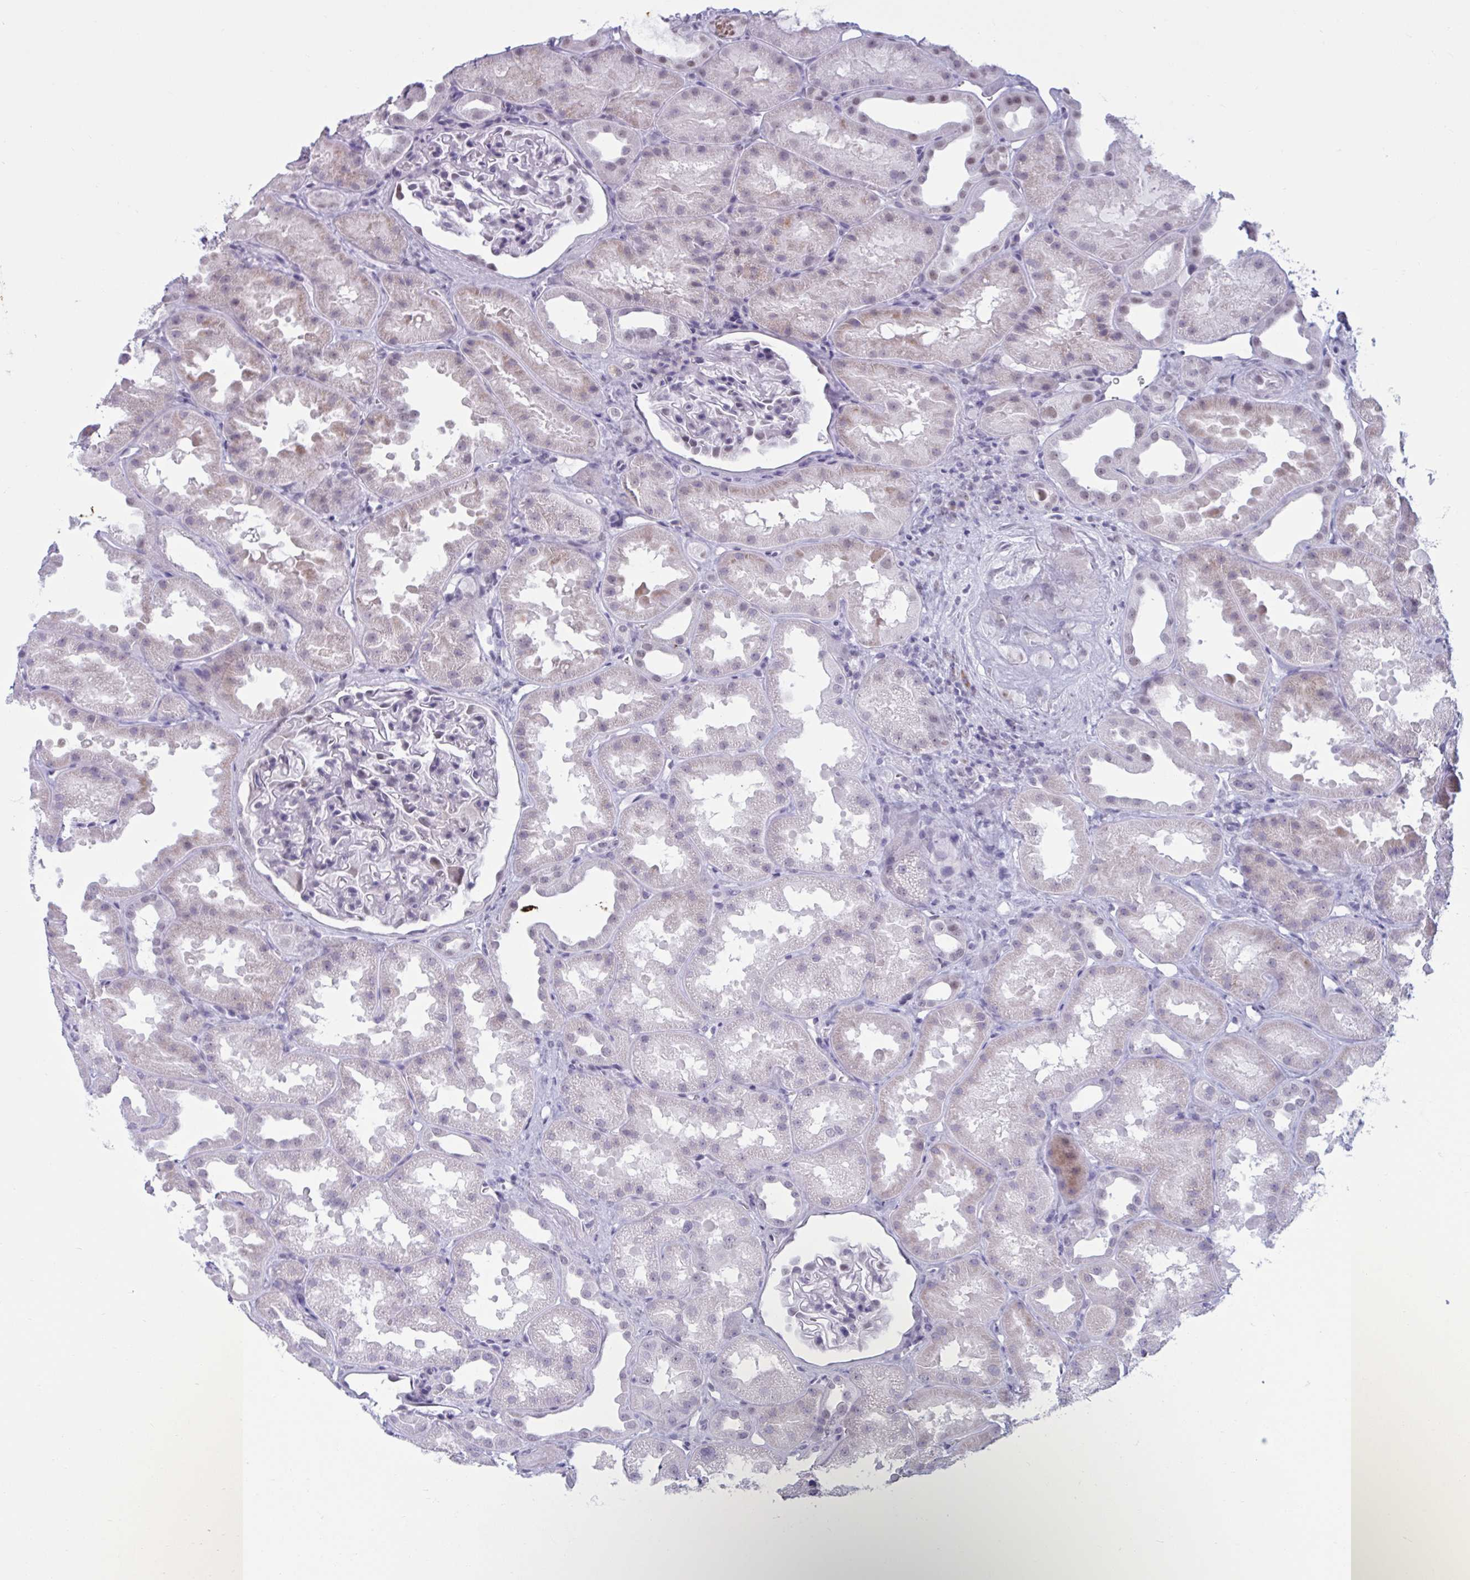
{"staining": {"intensity": "negative", "quantity": "none", "location": "none"}, "tissue": "kidney", "cell_type": "Cells in glomeruli", "image_type": "normal", "snomed": [{"axis": "morphology", "description": "Normal tissue, NOS"}, {"axis": "topography", "description": "Kidney"}], "caption": "DAB (3,3'-diaminobenzidine) immunohistochemical staining of unremarkable kidney displays no significant positivity in cells in glomeruli. (DAB (3,3'-diaminobenzidine) IHC, high magnification).", "gene": "MSMB", "patient": {"sex": "male", "age": 61}}